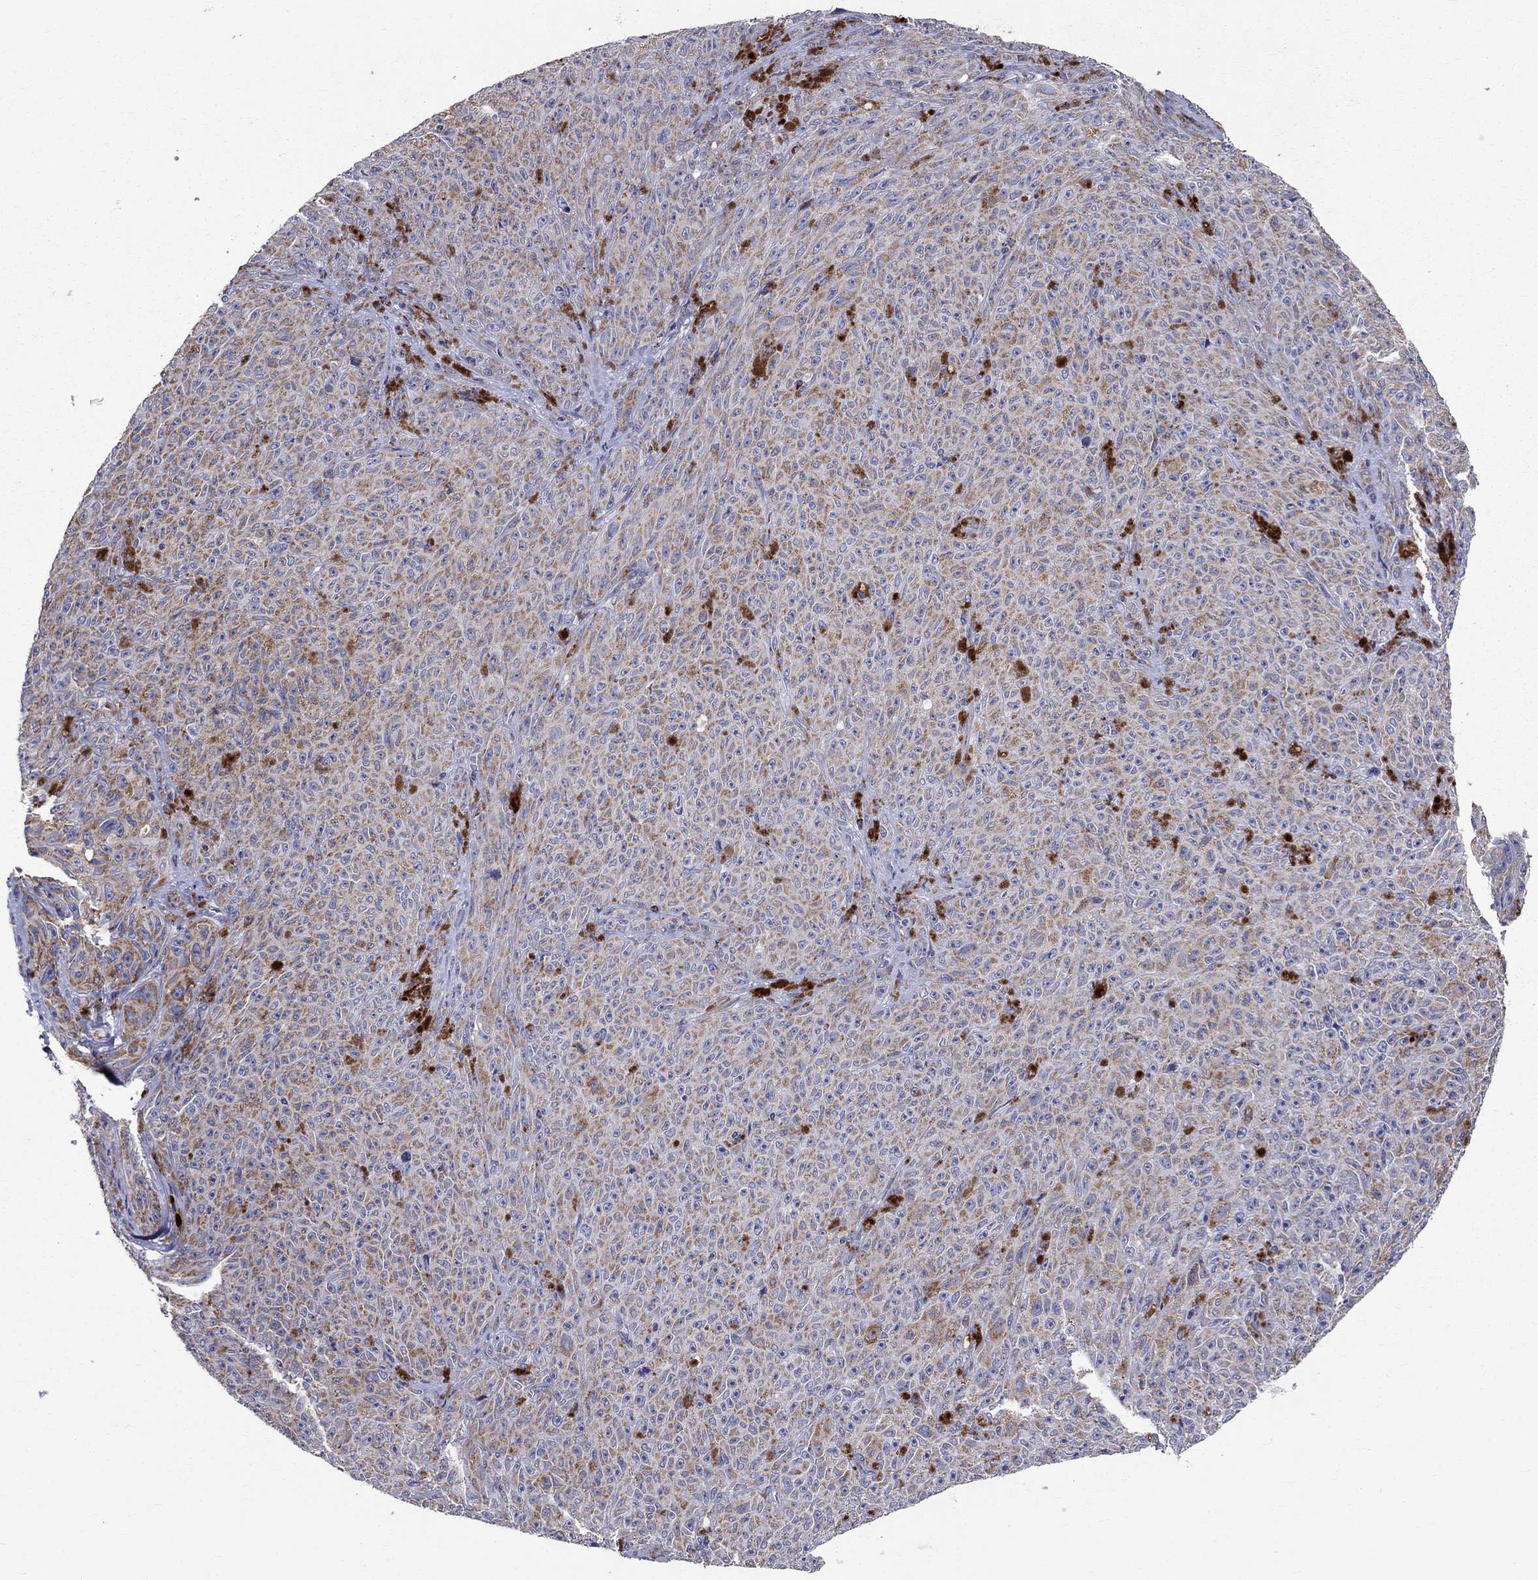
{"staining": {"intensity": "moderate", "quantity": ">75%", "location": "cytoplasmic/membranous"}, "tissue": "melanoma", "cell_type": "Tumor cells", "image_type": "cancer", "snomed": [{"axis": "morphology", "description": "Malignant melanoma, NOS"}, {"axis": "topography", "description": "Skin"}], "caption": "Immunohistochemistry micrograph of human melanoma stained for a protein (brown), which shows medium levels of moderate cytoplasmic/membranous positivity in about >75% of tumor cells.", "gene": "SLC4A10", "patient": {"sex": "female", "age": 82}}